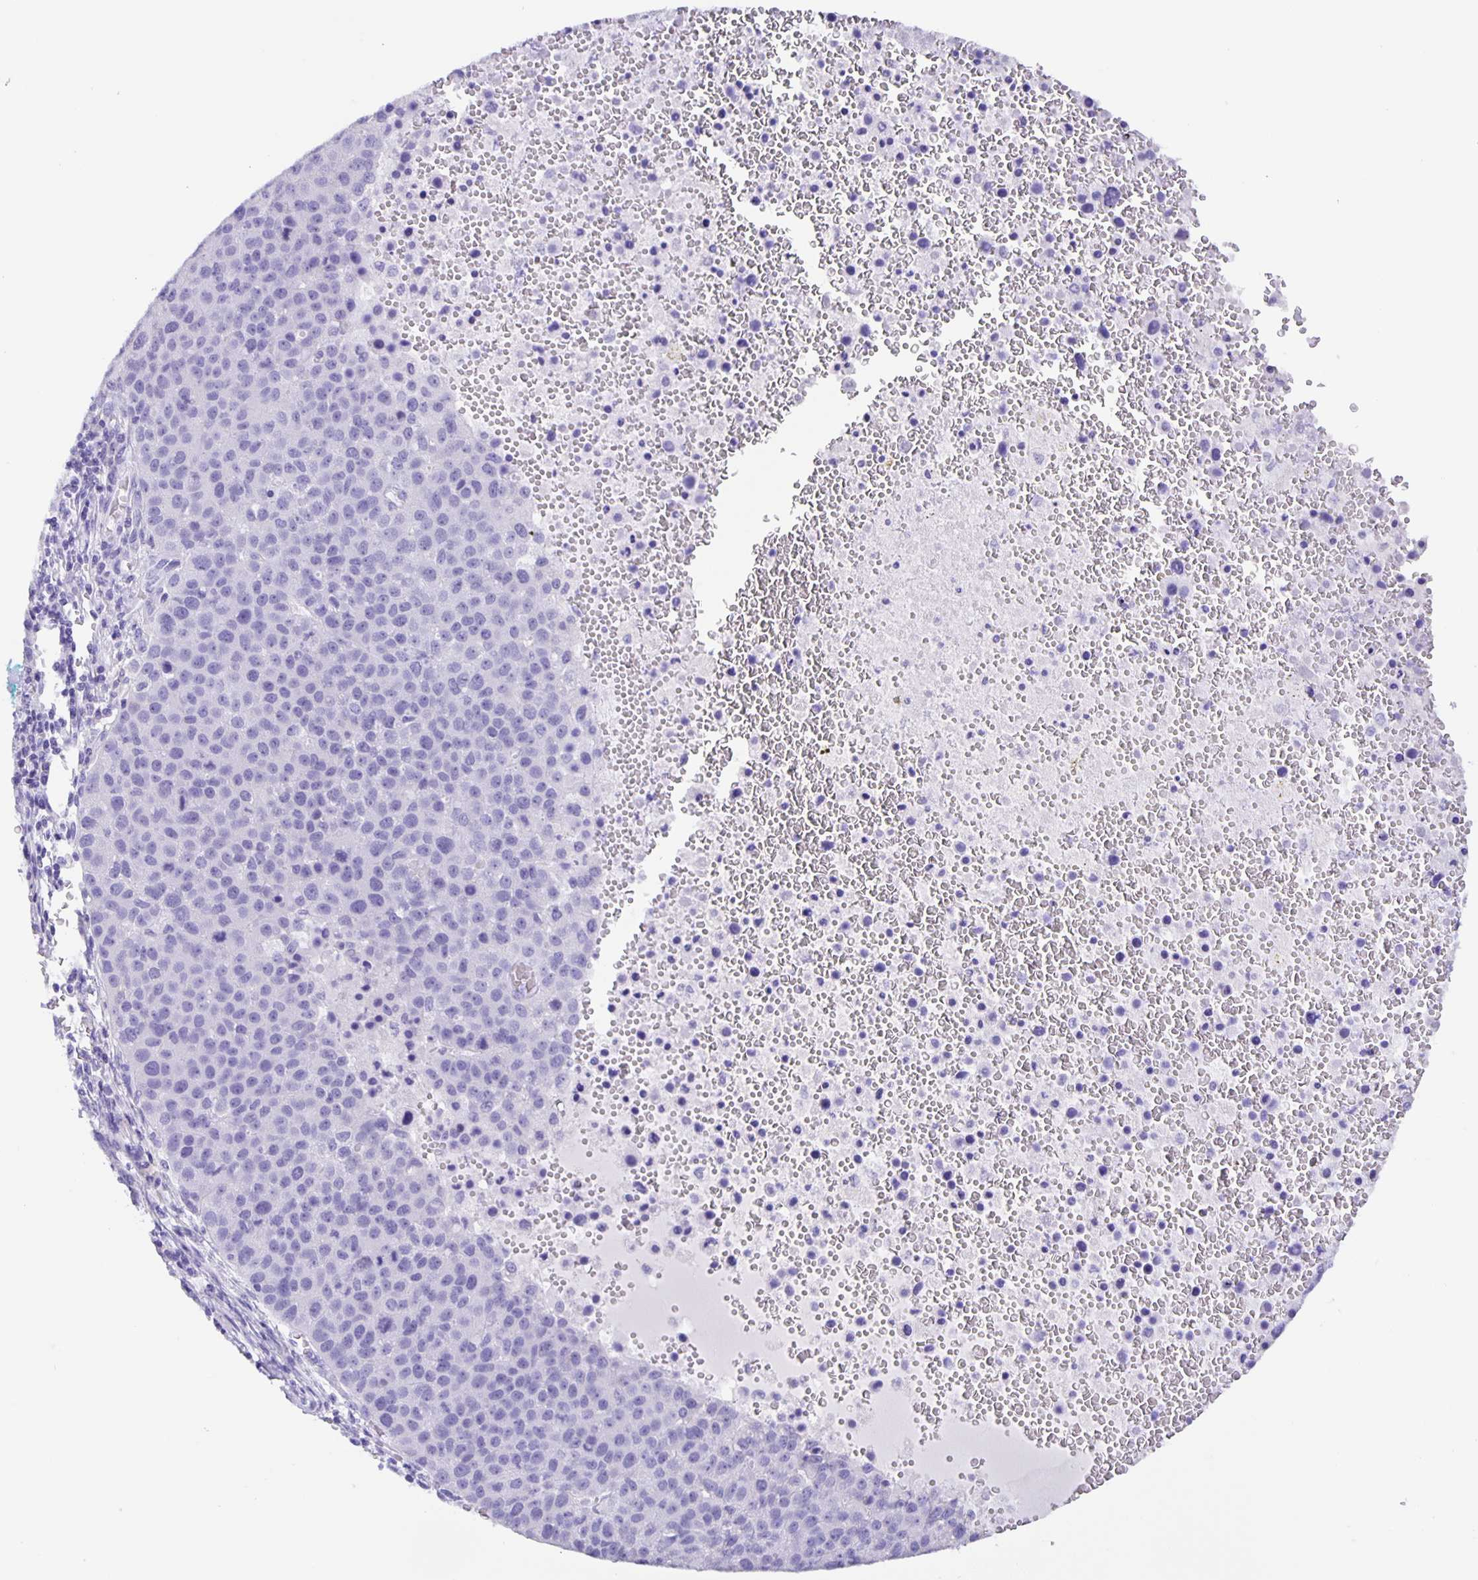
{"staining": {"intensity": "negative", "quantity": "none", "location": "none"}, "tissue": "pancreatic cancer", "cell_type": "Tumor cells", "image_type": "cancer", "snomed": [{"axis": "morphology", "description": "Adenocarcinoma, NOS"}, {"axis": "topography", "description": "Pancreas"}], "caption": "This image is of pancreatic cancer stained with IHC to label a protein in brown with the nuclei are counter-stained blue. There is no staining in tumor cells.", "gene": "GUCA2A", "patient": {"sex": "female", "age": 61}}